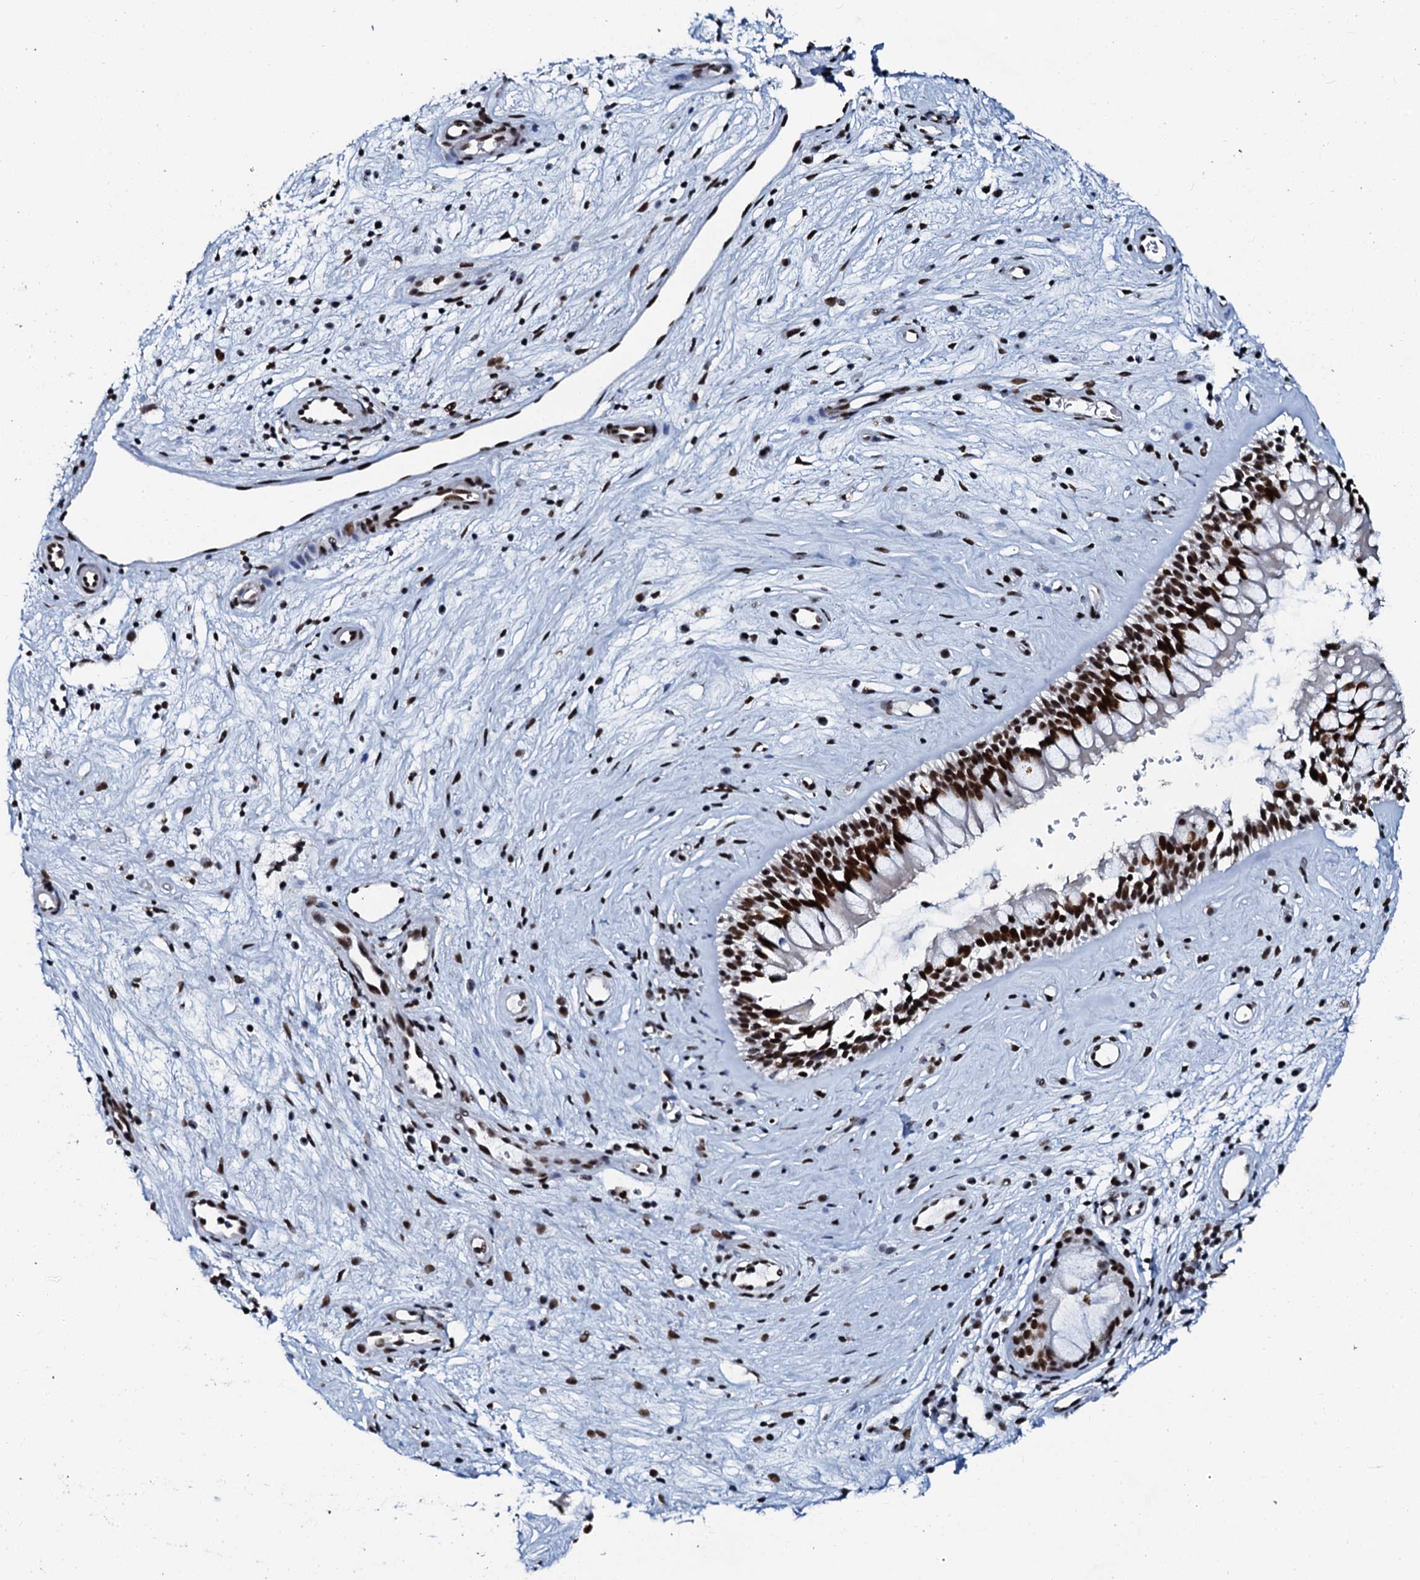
{"staining": {"intensity": "strong", "quantity": ">75%", "location": "nuclear"}, "tissue": "nasopharynx", "cell_type": "Respiratory epithelial cells", "image_type": "normal", "snomed": [{"axis": "morphology", "description": "Normal tissue, NOS"}, {"axis": "topography", "description": "Nasopharynx"}], "caption": "An immunohistochemistry (IHC) photomicrograph of benign tissue is shown. Protein staining in brown labels strong nuclear positivity in nasopharynx within respiratory epithelial cells.", "gene": "SLTM", "patient": {"sex": "male", "age": 32}}